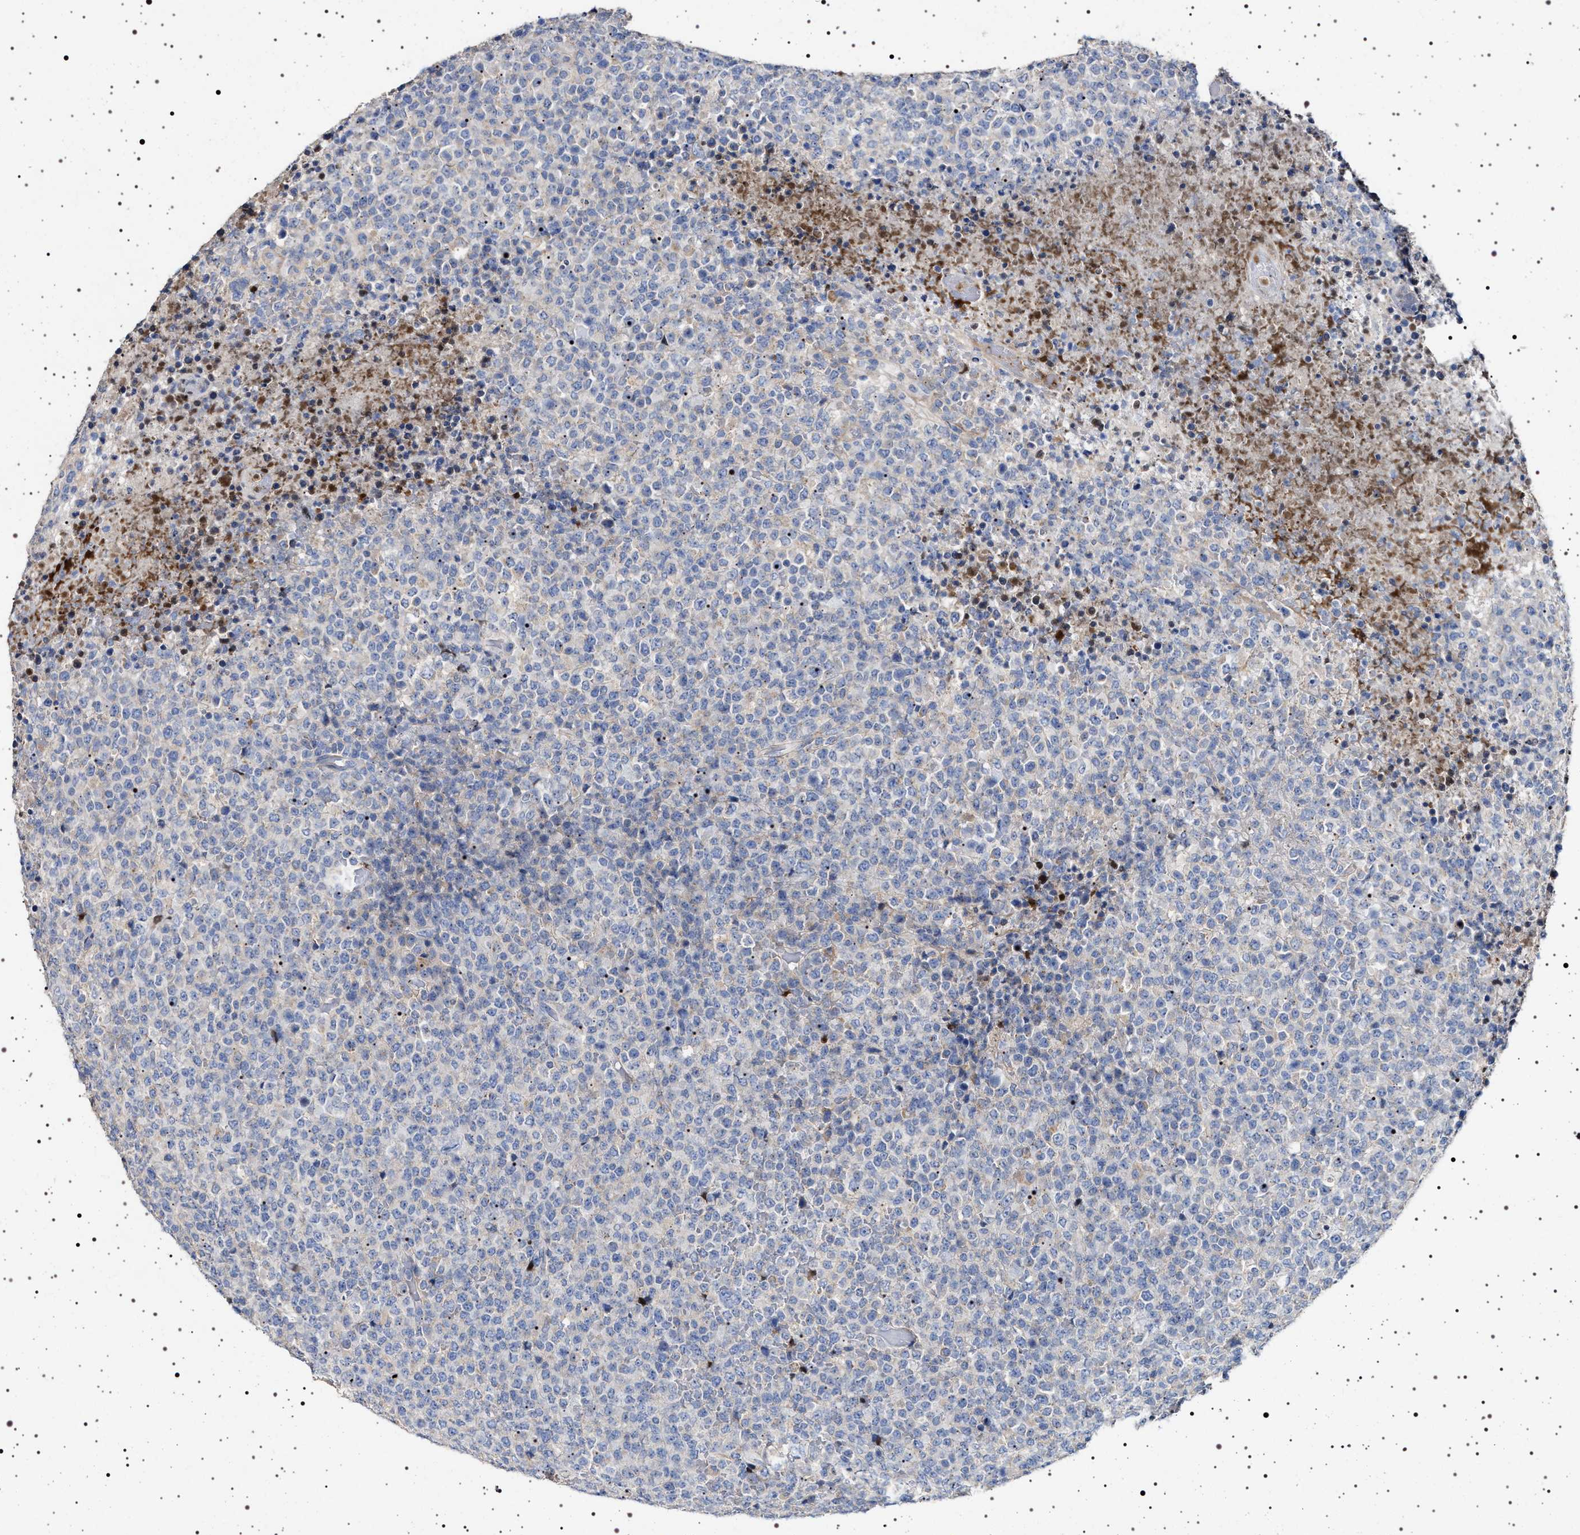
{"staining": {"intensity": "negative", "quantity": "none", "location": "none"}, "tissue": "lymphoma", "cell_type": "Tumor cells", "image_type": "cancer", "snomed": [{"axis": "morphology", "description": "Malignant lymphoma, non-Hodgkin's type, High grade"}, {"axis": "topography", "description": "Lymph node"}], "caption": "Immunohistochemistry of lymphoma demonstrates no expression in tumor cells.", "gene": "NAALADL2", "patient": {"sex": "male", "age": 13}}